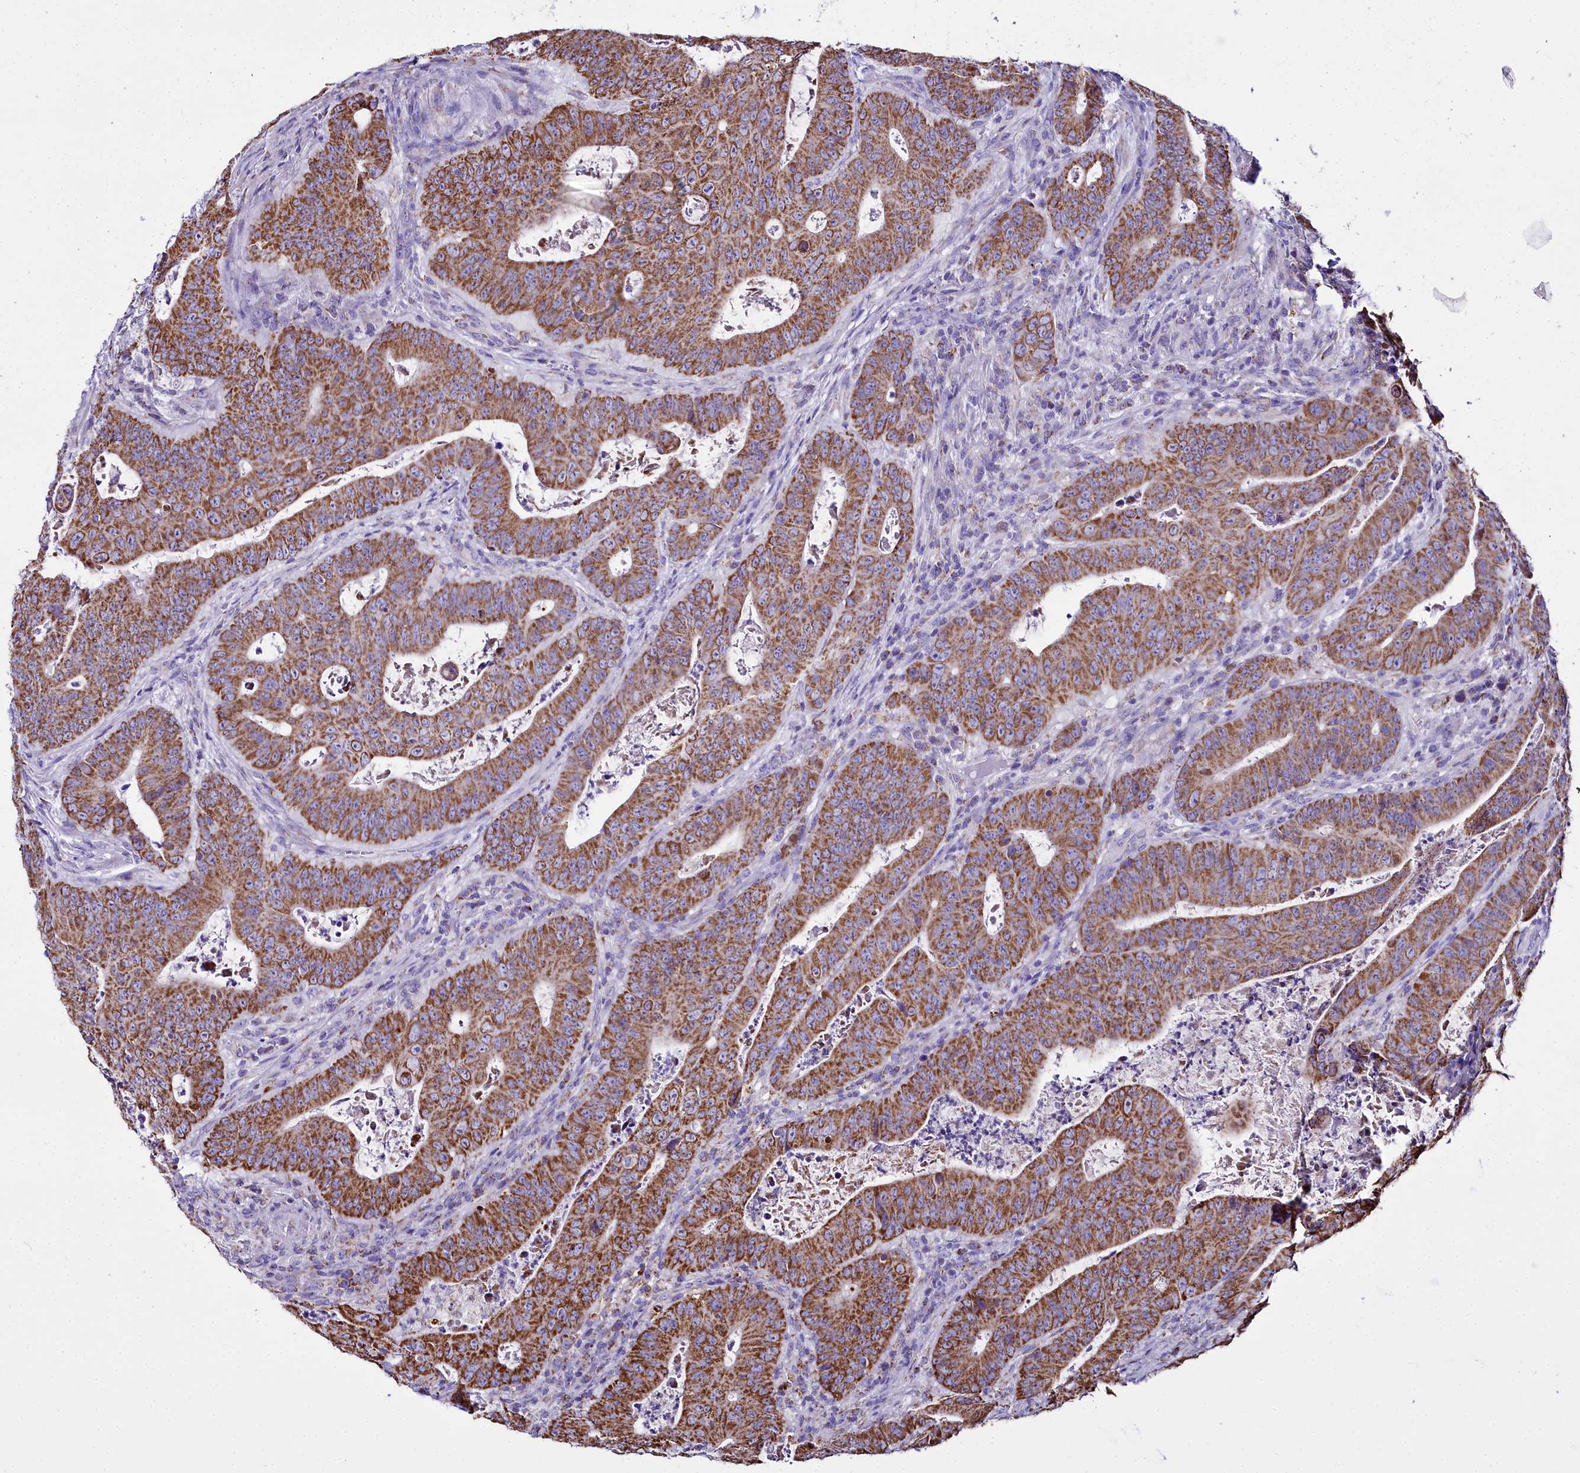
{"staining": {"intensity": "moderate", "quantity": ">75%", "location": "cytoplasmic/membranous"}, "tissue": "colorectal cancer", "cell_type": "Tumor cells", "image_type": "cancer", "snomed": [{"axis": "morphology", "description": "Adenocarcinoma, NOS"}, {"axis": "topography", "description": "Rectum"}], "caption": "Colorectal adenocarcinoma stained for a protein exhibits moderate cytoplasmic/membranous positivity in tumor cells.", "gene": "WDFY3", "patient": {"sex": "female", "age": 75}}